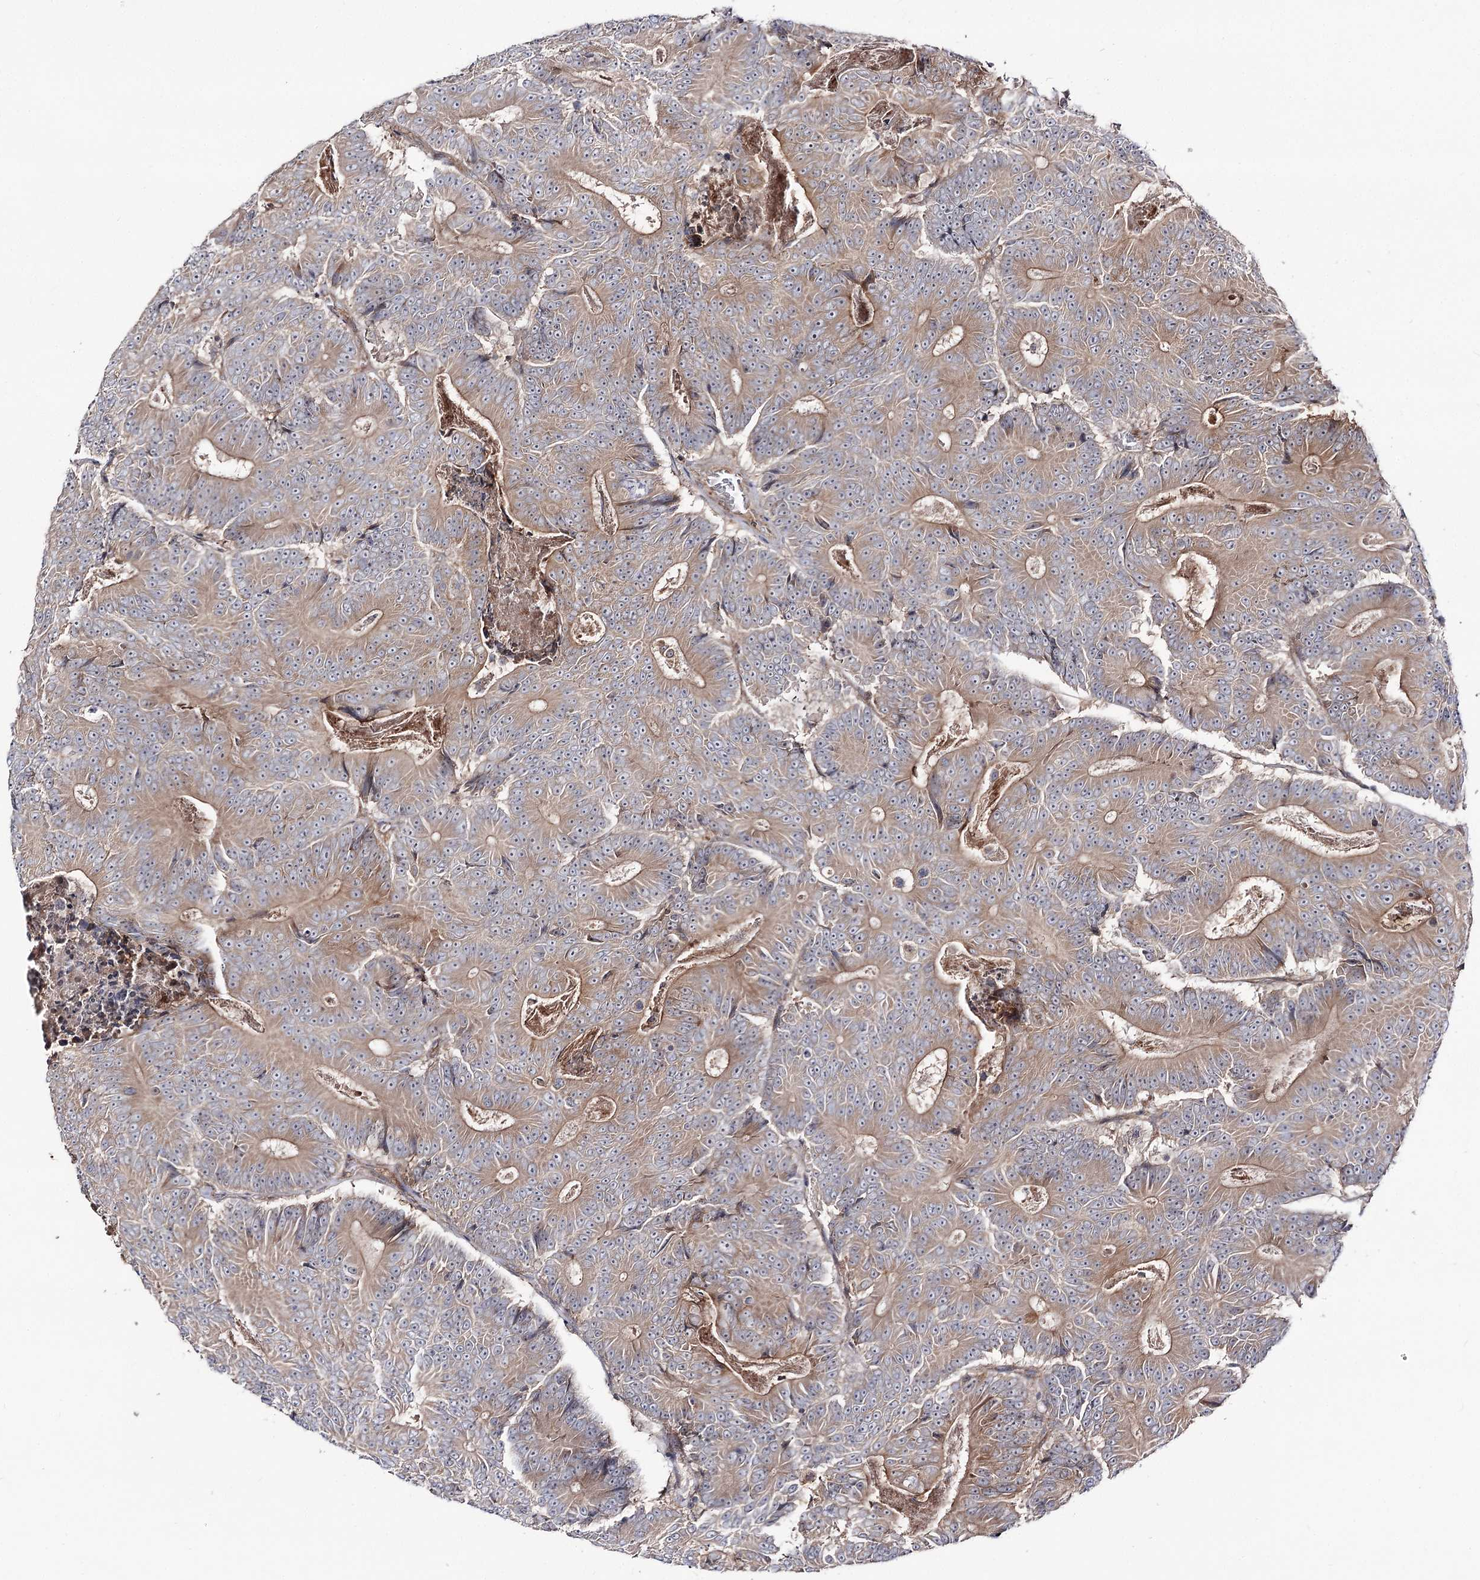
{"staining": {"intensity": "moderate", "quantity": ">75%", "location": "cytoplasmic/membranous"}, "tissue": "colorectal cancer", "cell_type": "Tumor cells", "image_type": "cancer", "snomed": [{"axis": "morphology", "description": "Adenocarcinoma, NOS"}, {"axis": "topography", "description": "Colon"}], "caption": "High-power microscopy captured an immunohistochemistry histopathology image of adenocarcinoma (colorectal), revealing moderate cytoplasmic/membranous expression in approximately >75% of tumor cells.", "gene": "C11orf80", "patient": {"sex": "male", "age": 83}}